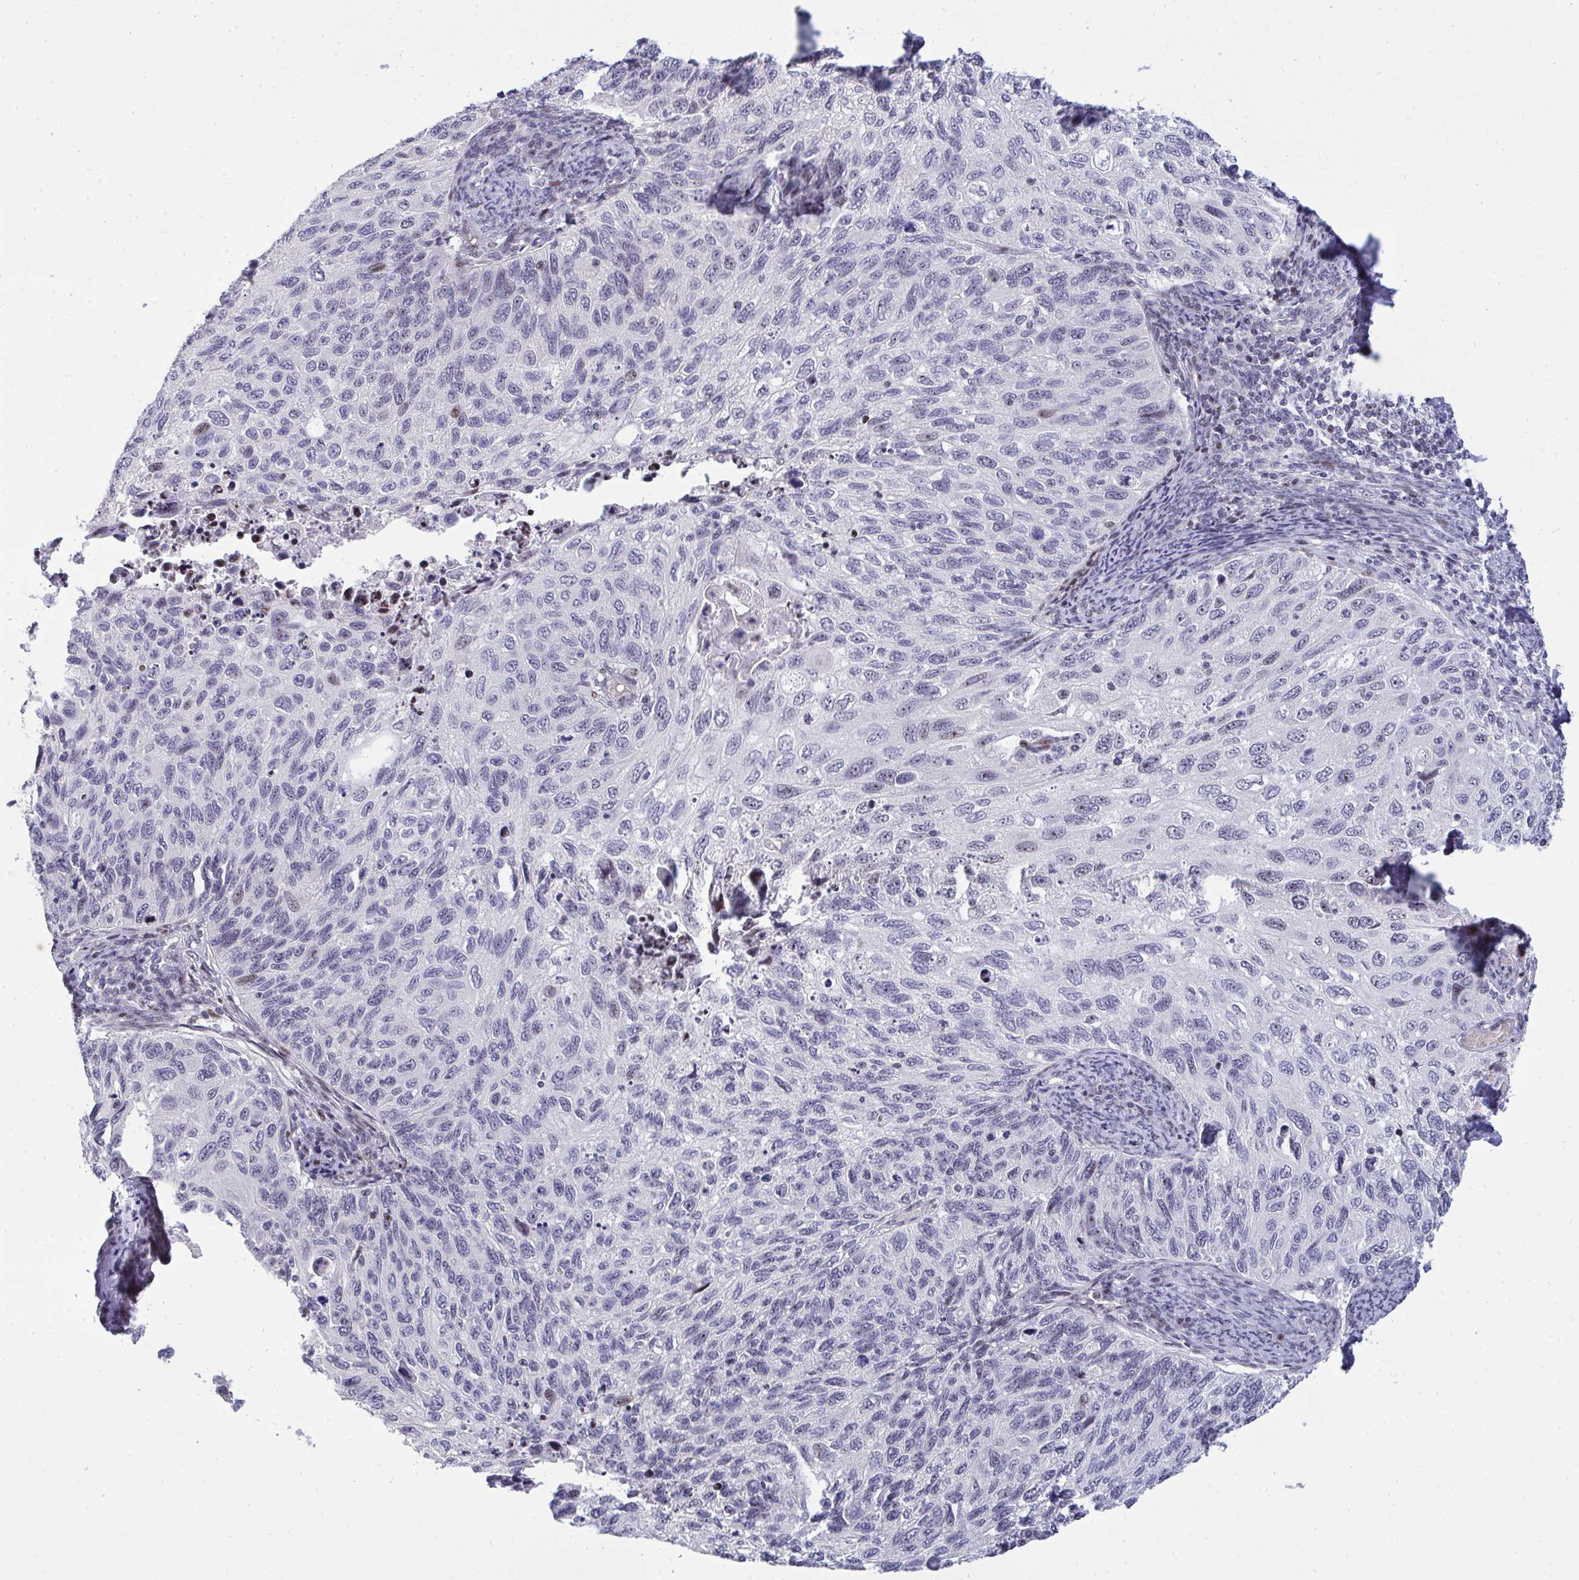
{"staining": {"intensity": "negative", "quantity": "none", "location": "none"}, "tissue": "cervical cancer", "cell_type": "Tumor cells", "image_type": "cancer", "snomed": [{"axis": "morphology", "description": "Squamous cell carcinoma, NOS"}, {"axis": "topography", "description": "Cervix"}], "caption": "Tumor cells are negative for brown protein staining in cervical cancer.", "gene": "PLPPR3", "patient": {"sex": "female", "age": 70}}